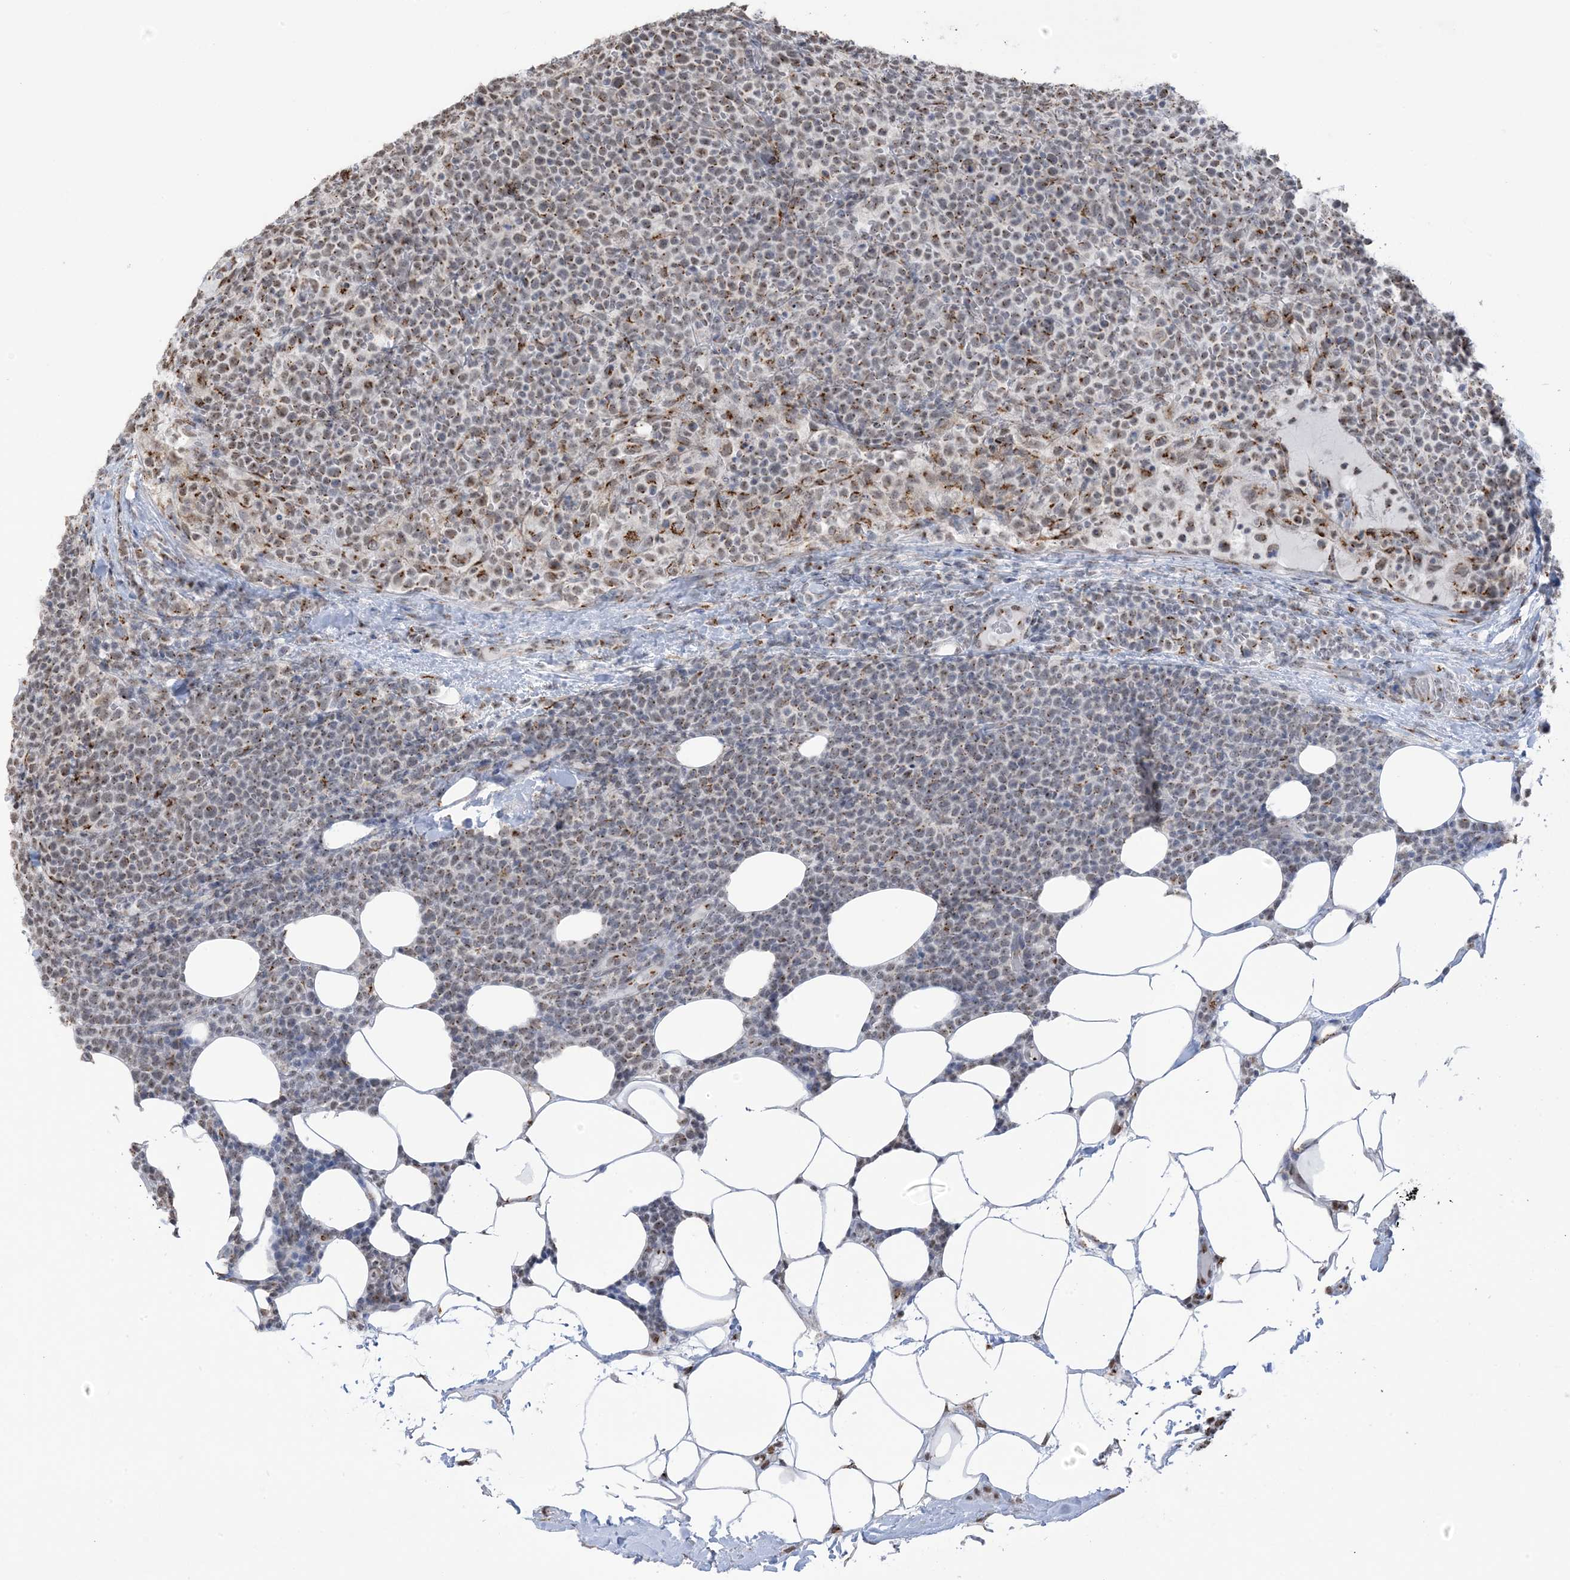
{"staining": {"intensity": "weak", "quantity": "25%-75%", "location": "cytoplasmic/membranous,nuclear"}, "tissue": "lymphoma", "cell_type": "Tumor cells", "image_type": "cancer", "snomed": [{"axis": "morphology", "description": "Malignant lymphoma, non-Hodgkin's type, High grade"}, {"axis": "topography", "description": "Lymph node"}], "caption": "A histopathology image of malignant lymphoma, non-Hodgkin's type (high-grade) stained for a protein demonstrates weak cytoplasmic/membranous and nuclear brown staining in tumor cells. The staining was performed using DAB (3,3'-diaminobenzidine) to visualize the protein expression in brown, while the nuclei were stained in blue with hematoxylin (Magnification: 20x).", "gene": "GPR107", "patient": {"sex": "male", "age": 61}}